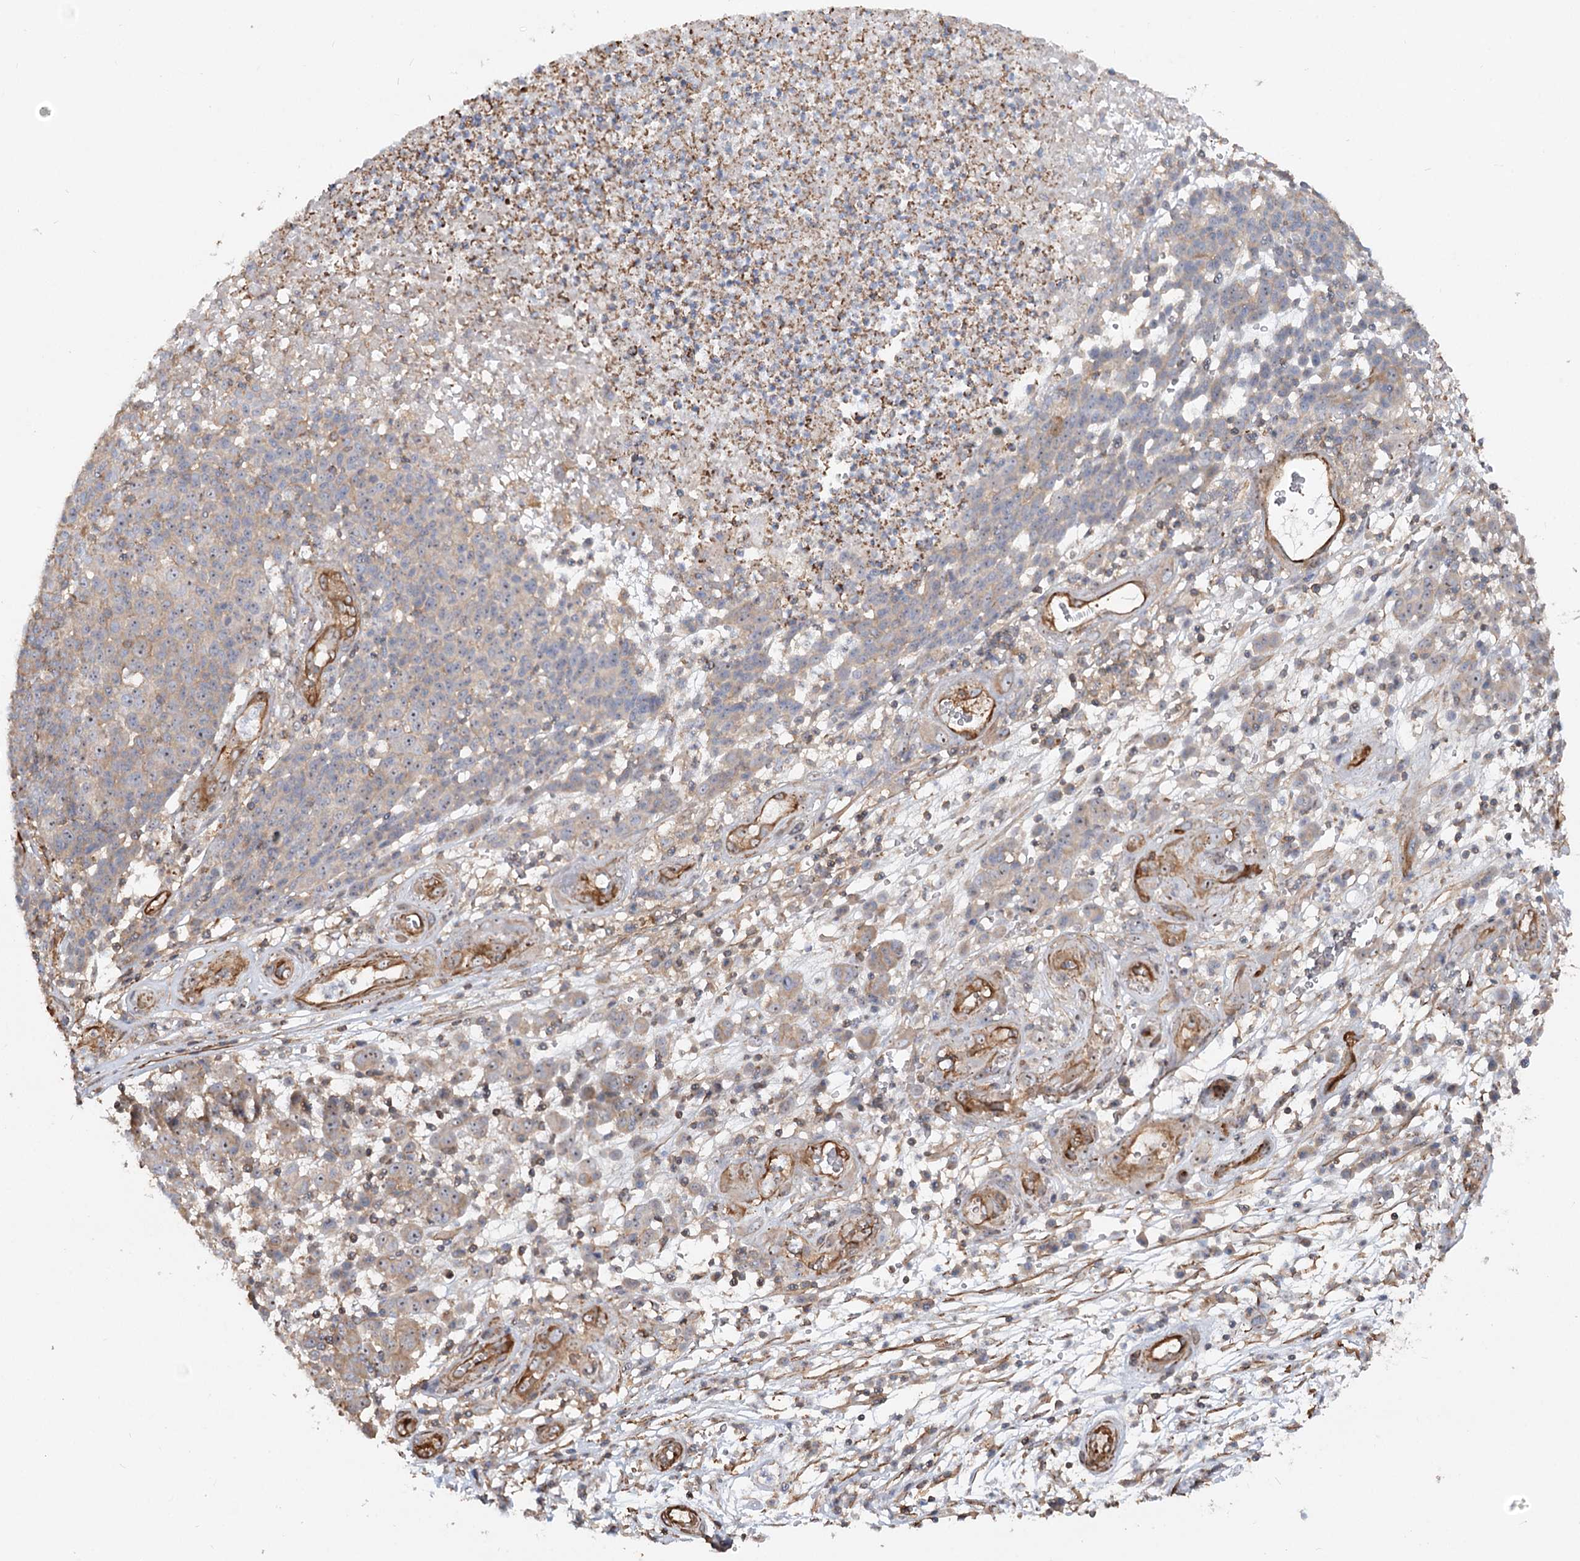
{"staining": {"intensity": "negative", "quantity": "none", "location": "none"}, "tissue": "melanoma", "cell_type": "Tumor cells", "image_type": "cancer", "snomed": [{"axis": "morphology", "description": "Malignant melanoma, NOS"}, {"axis": "topography", "description": "Skin"}], "caption": "Immunohistochemistry (IHC) of human malignant melanoma shows no expression in tumor cells.", "gene": "WDR36", "patient": {"sex": "male", "age": 49}}